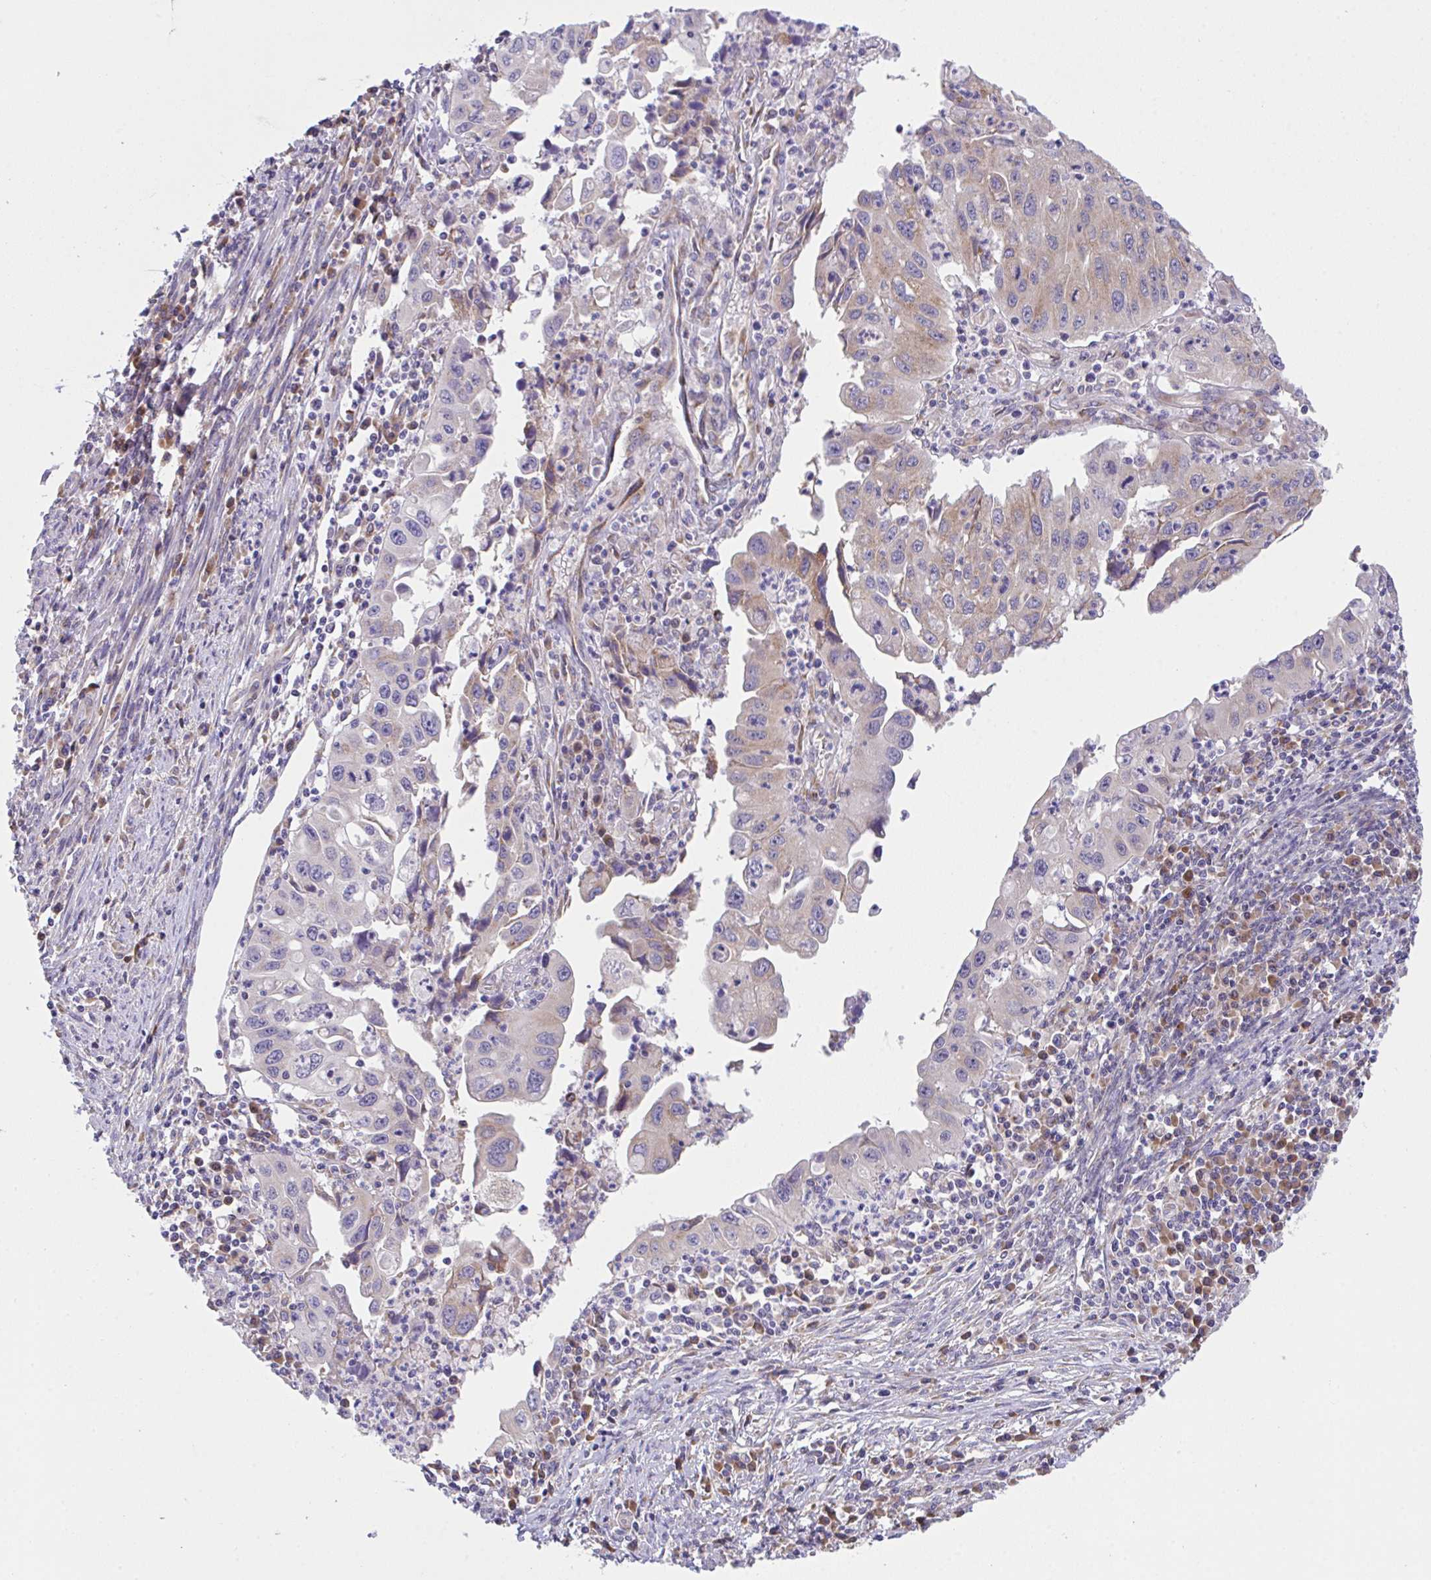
{"staining": {"intensity": "weak", "quantity": "<25%", "location": "cytoplasmic/membranous"}, "tissue": "endometrial cancer", "cell_type": "Tumor cells", "image_type": "cancer", "snomed": [{"axis": "morphology", "description": "Adenocarcinoma, NOS"}, {"axis": "topography", "description": "Uterus"}], "caption": "Immunohistochemistry of human adenocarcinoma (endometrial) shows no staining in tumor cells.", "gene": "MIA3", "patient": {"sex": "female", "age": 62}}